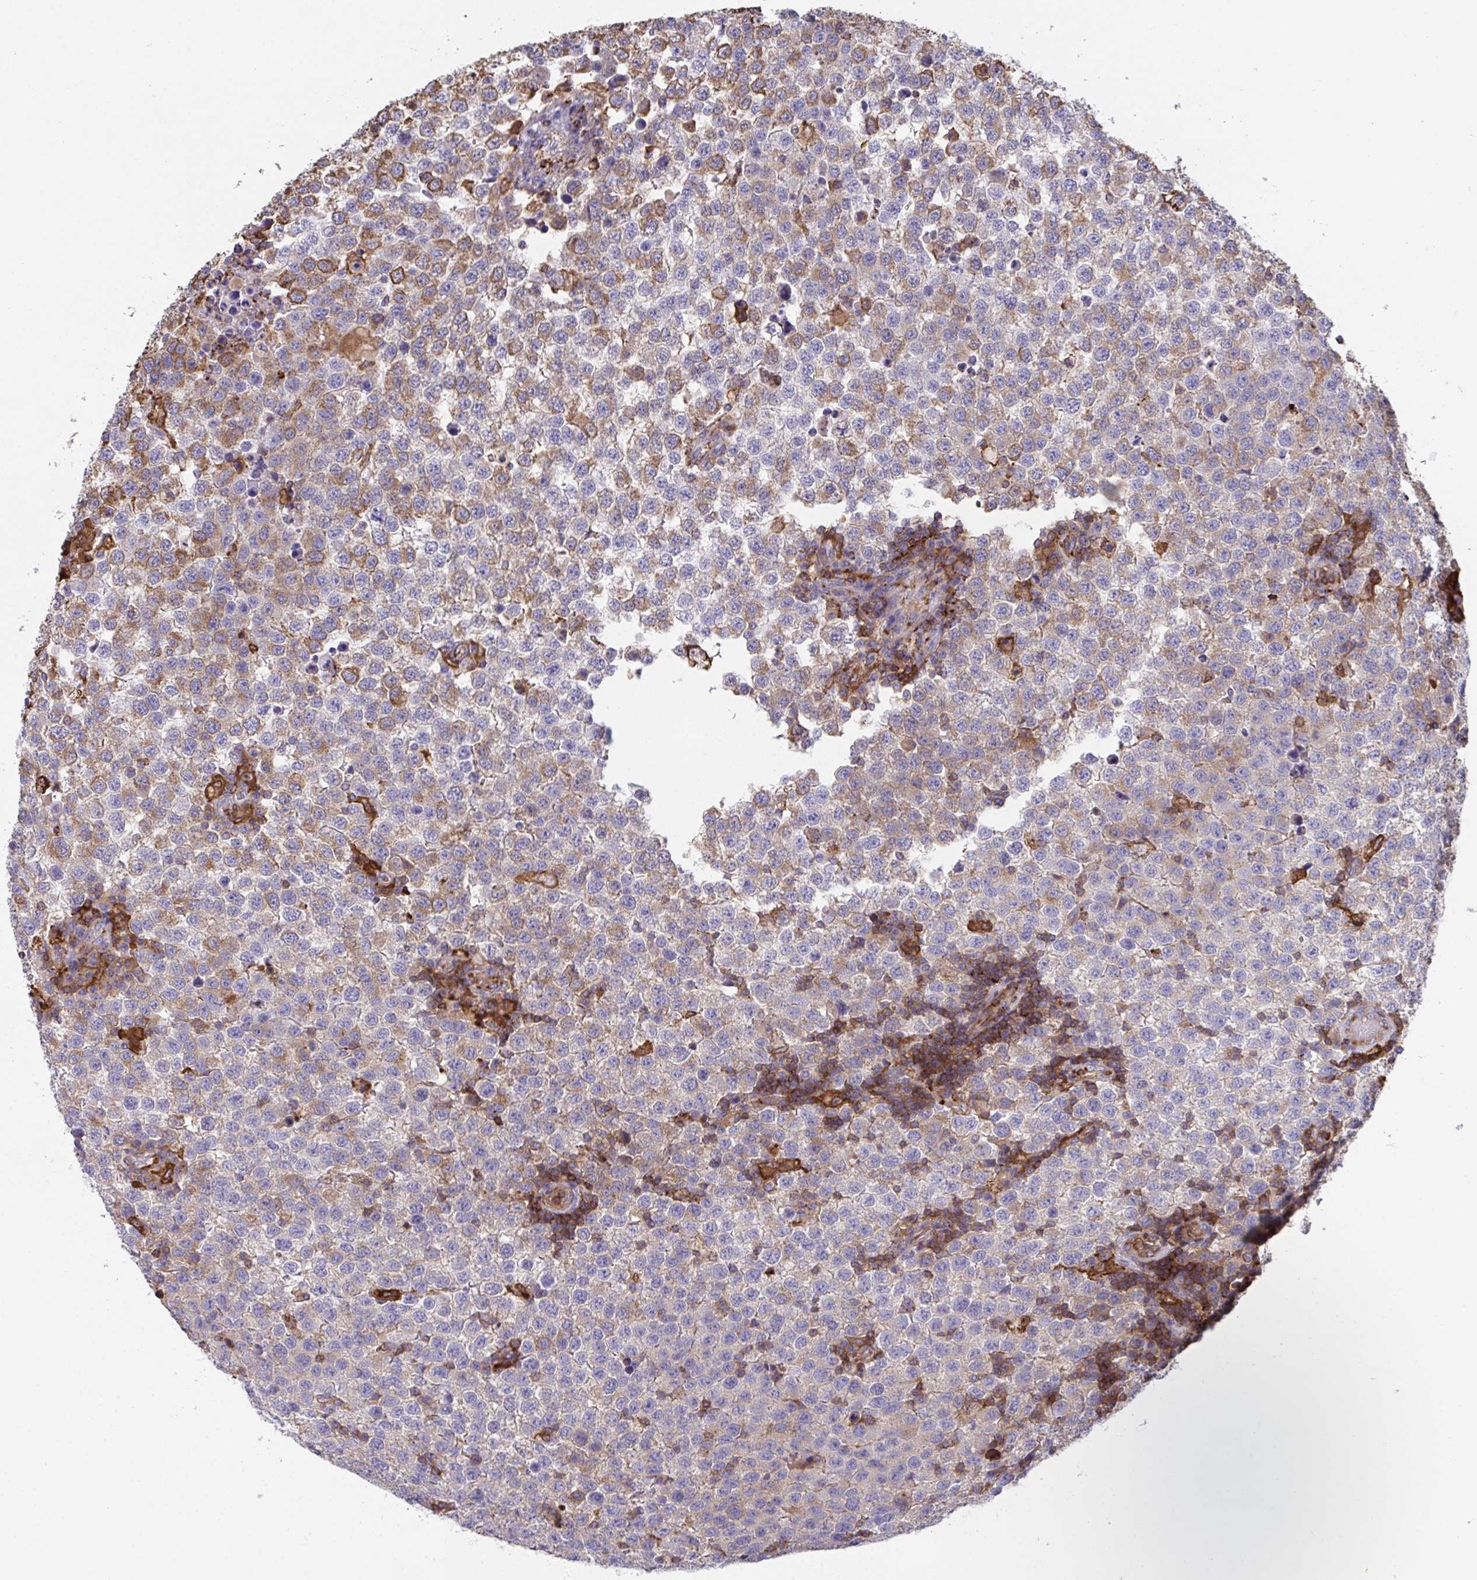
{"staining": {"intensity": "moderate", "quantity": "25%-75%", "location": "cytoplasmic/membranous"}, "tissue": "testis cancer", "cell_type": "Tumor cells", "image_type": "cancer", "snomed": [{"axis": "morphology", "description": "Seminoma, NOS"}, {"axis": "topography", "description": "Testis"}], "caption": "A histopathology image of human seminoma (testis) stained for a protein reveals moderate cytoplasmic/membranous brown staining in tumor cells.", "gene": "PPIH", "patient": {"sex": "male", "age": 34}}